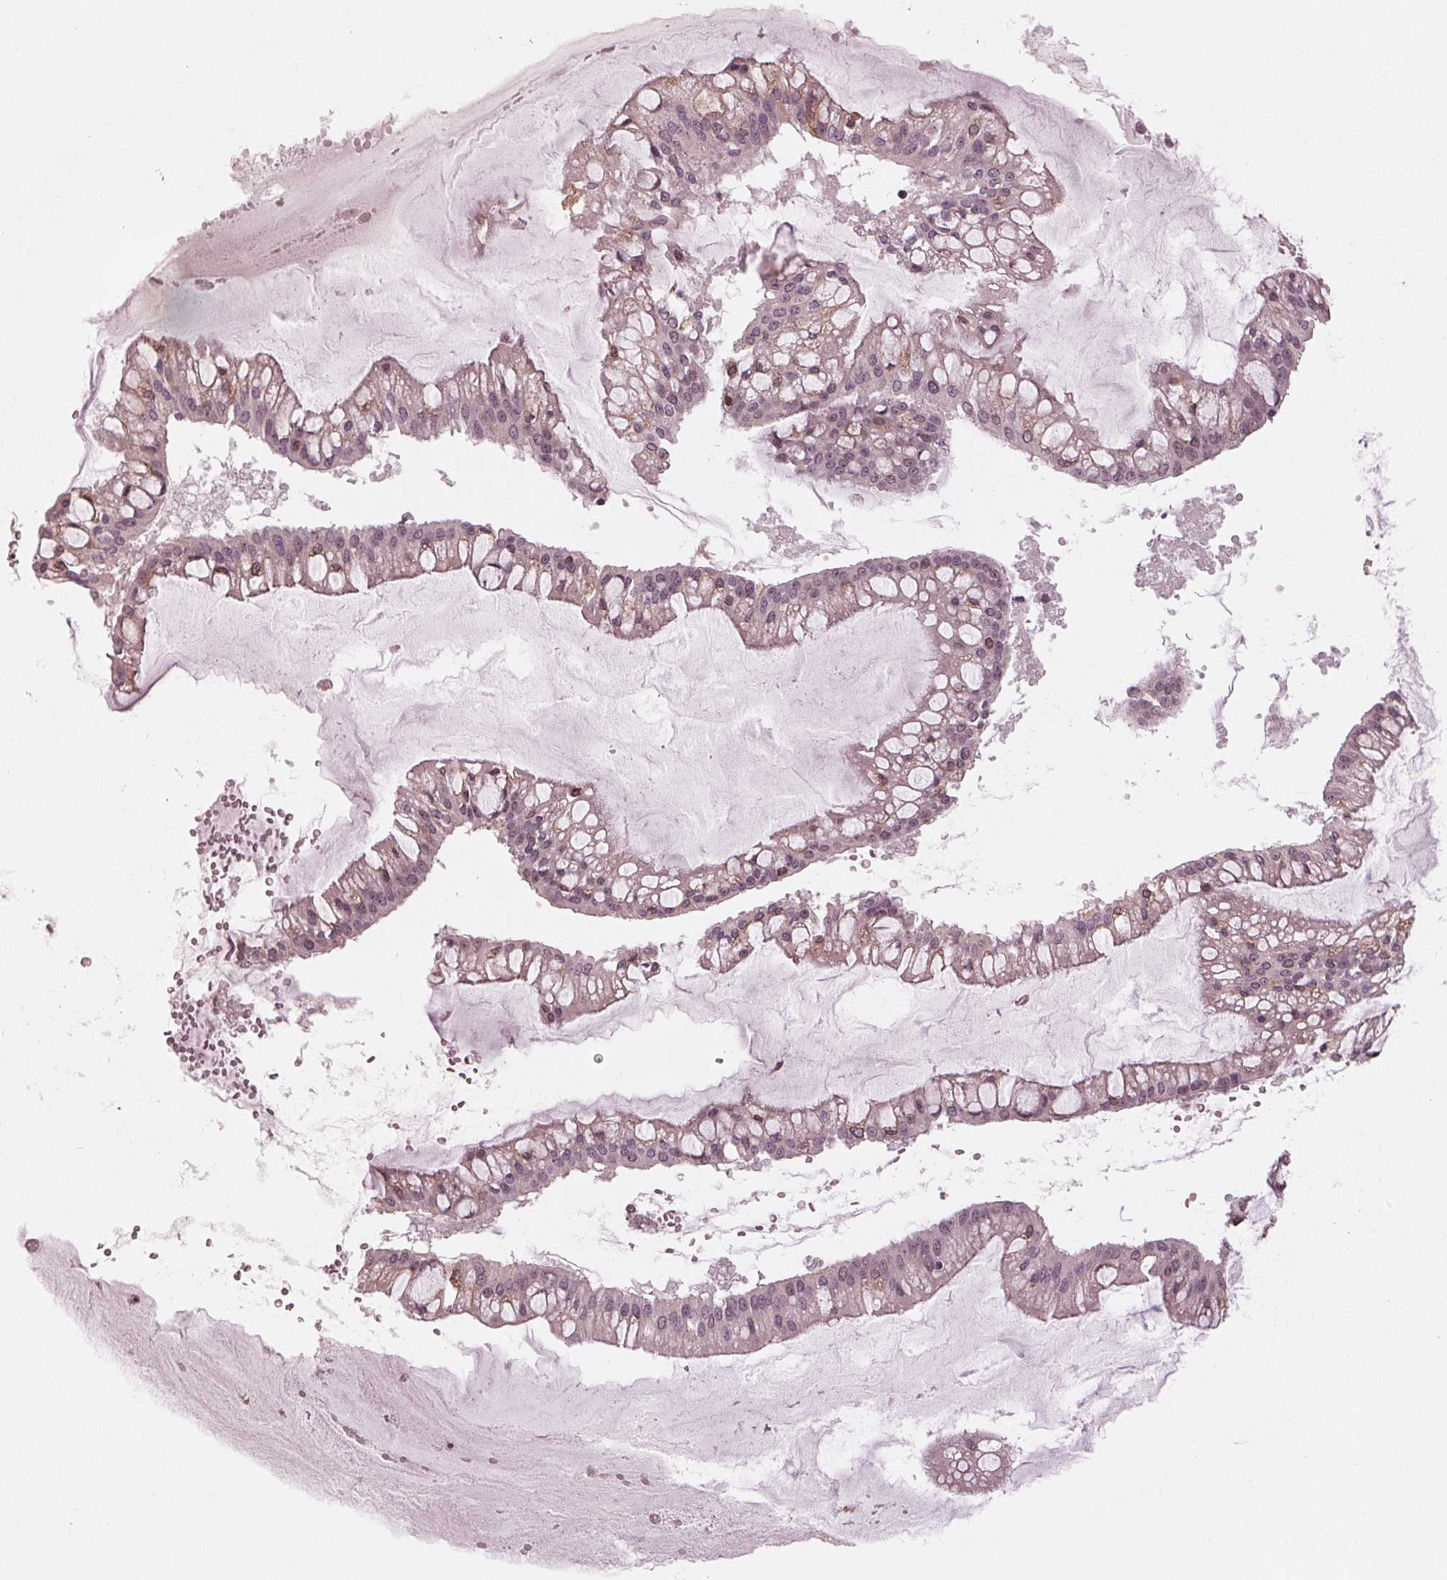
{"staining": {"intensity": "weak", "quantity": "25%-75%", "location": "cytoplasmic/membranous,nuclear"}, "tissue": "ovarian cancer", "cell_type": "Tumor cells", "image_type": "cancer", "snomed": [{"axis": "morphology", "description": "Cystadenocarcinoma, mucinous, NOS"}, {"axis": "topography", "description": "Ovary"}], "caption": "The micrograph reveals a brown stain indicating the presence of a protein in the cytoplasmic/membranous and nuclear of tumor cells in mucinous cystadenocarcinoma (ovarian). The staining is performed using DAB brown chromogen to label protein expression. The nuclei are counter-stained blue using hematoxylin.", "gene": "SLX4", "patient": {"sex": "female", "age": 73}}